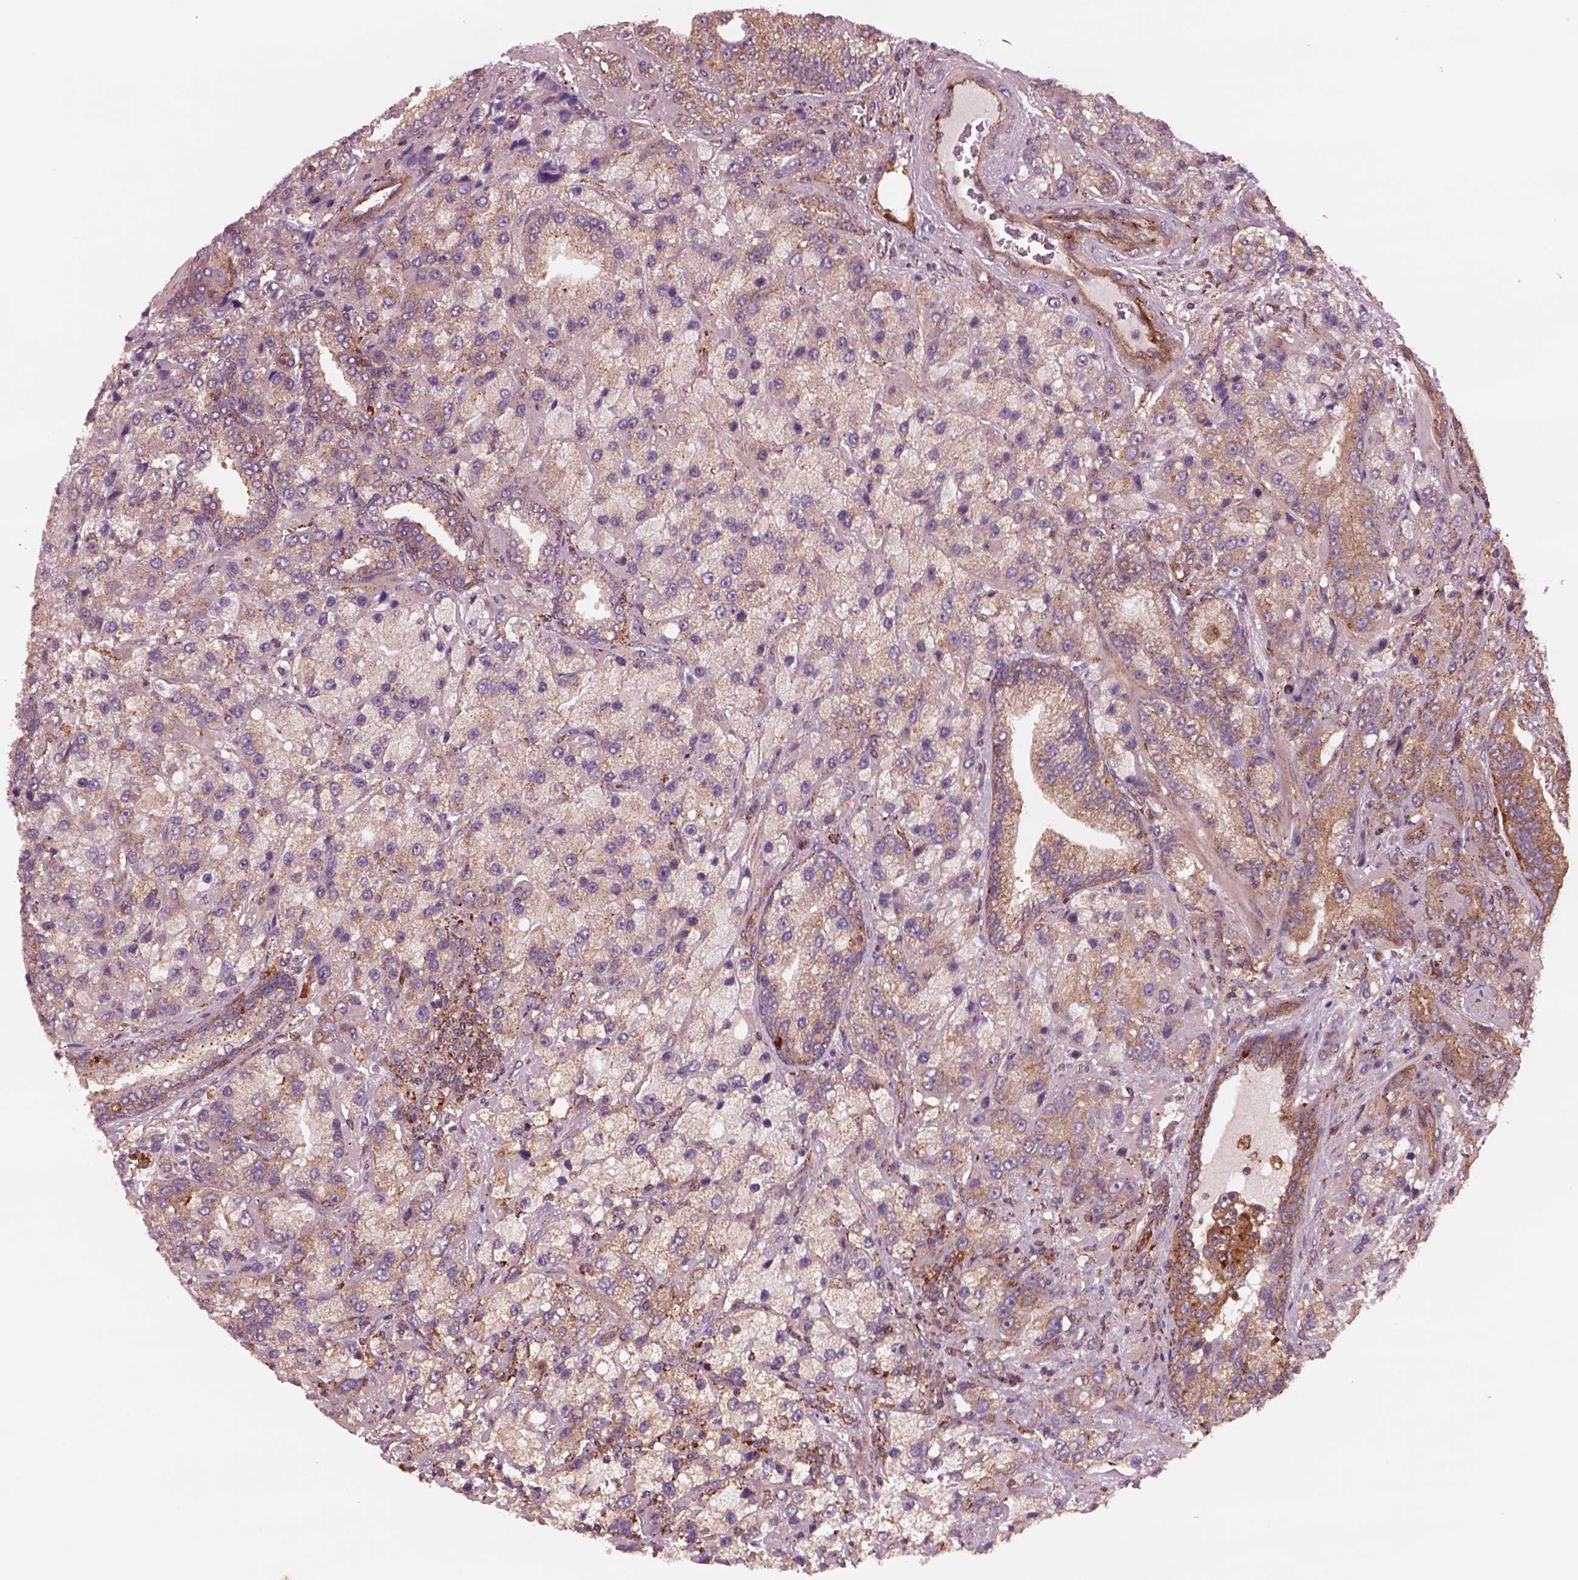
{"staining": {"intensity": "moderate", "quantity": "25%-75%", "location": "cytoplasmic/membranous"}, "tissue": "prostate cancer", "cell_type": "Tumor cells", "image_type": "cancer", "snomed": [{"axis": "morphology", "description": "Adenocarcinoma, NOS"}, {"axis": "topography", "description": "Prostate"}], "caption": "A photomicrograph showing moderate cytoplasmic/membranous positivity in about 25%-75% of tumor cells in prostate cancer, as visualized by brown immunohistochemical staining.", "gene": "WASHC2A", "patient": {"sex": "male", "age": 63}}